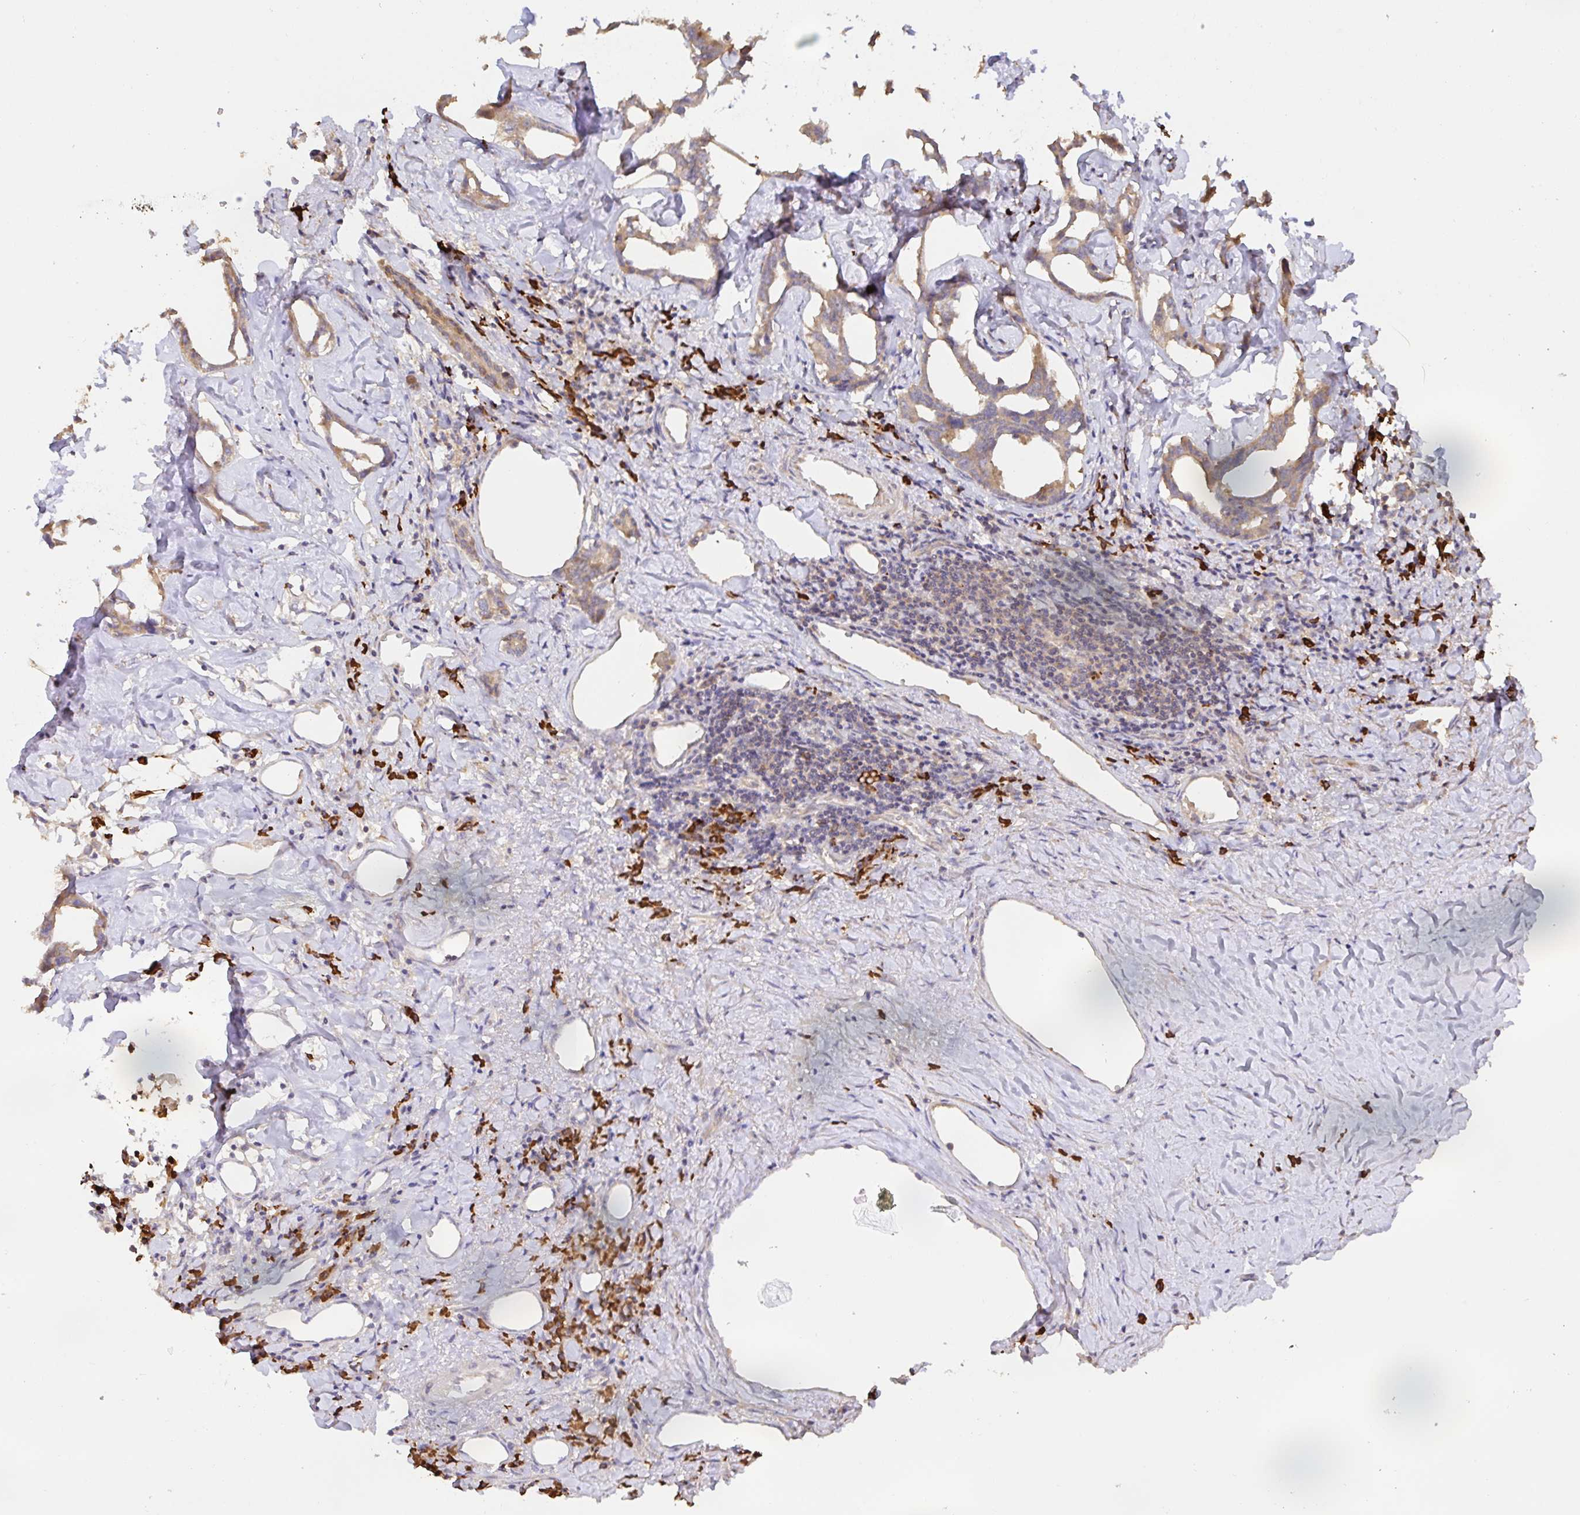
{"staining": {"intensity": "weak", "quantity": "25%-75%", "location": "cytoplasmic/membranous"}, "tissue": "liver cancer", "cell_type": "Tumor cells", "image_type": "cancer", "snomed": [{"axis": "morphology", "description": "Cholangiocarcinoma"}, {"axis": "topography", "description": "Liver"}], "caption": "DAB immunohistochemical staining of human liver cancer (cholangiocarcinoma) exhibits weak cytoplasmic/membranous protein staining in approximately 25%-75% of tumor cells.", "gene": "HAGH", "patient": {"sex": "male", "age": 59}}